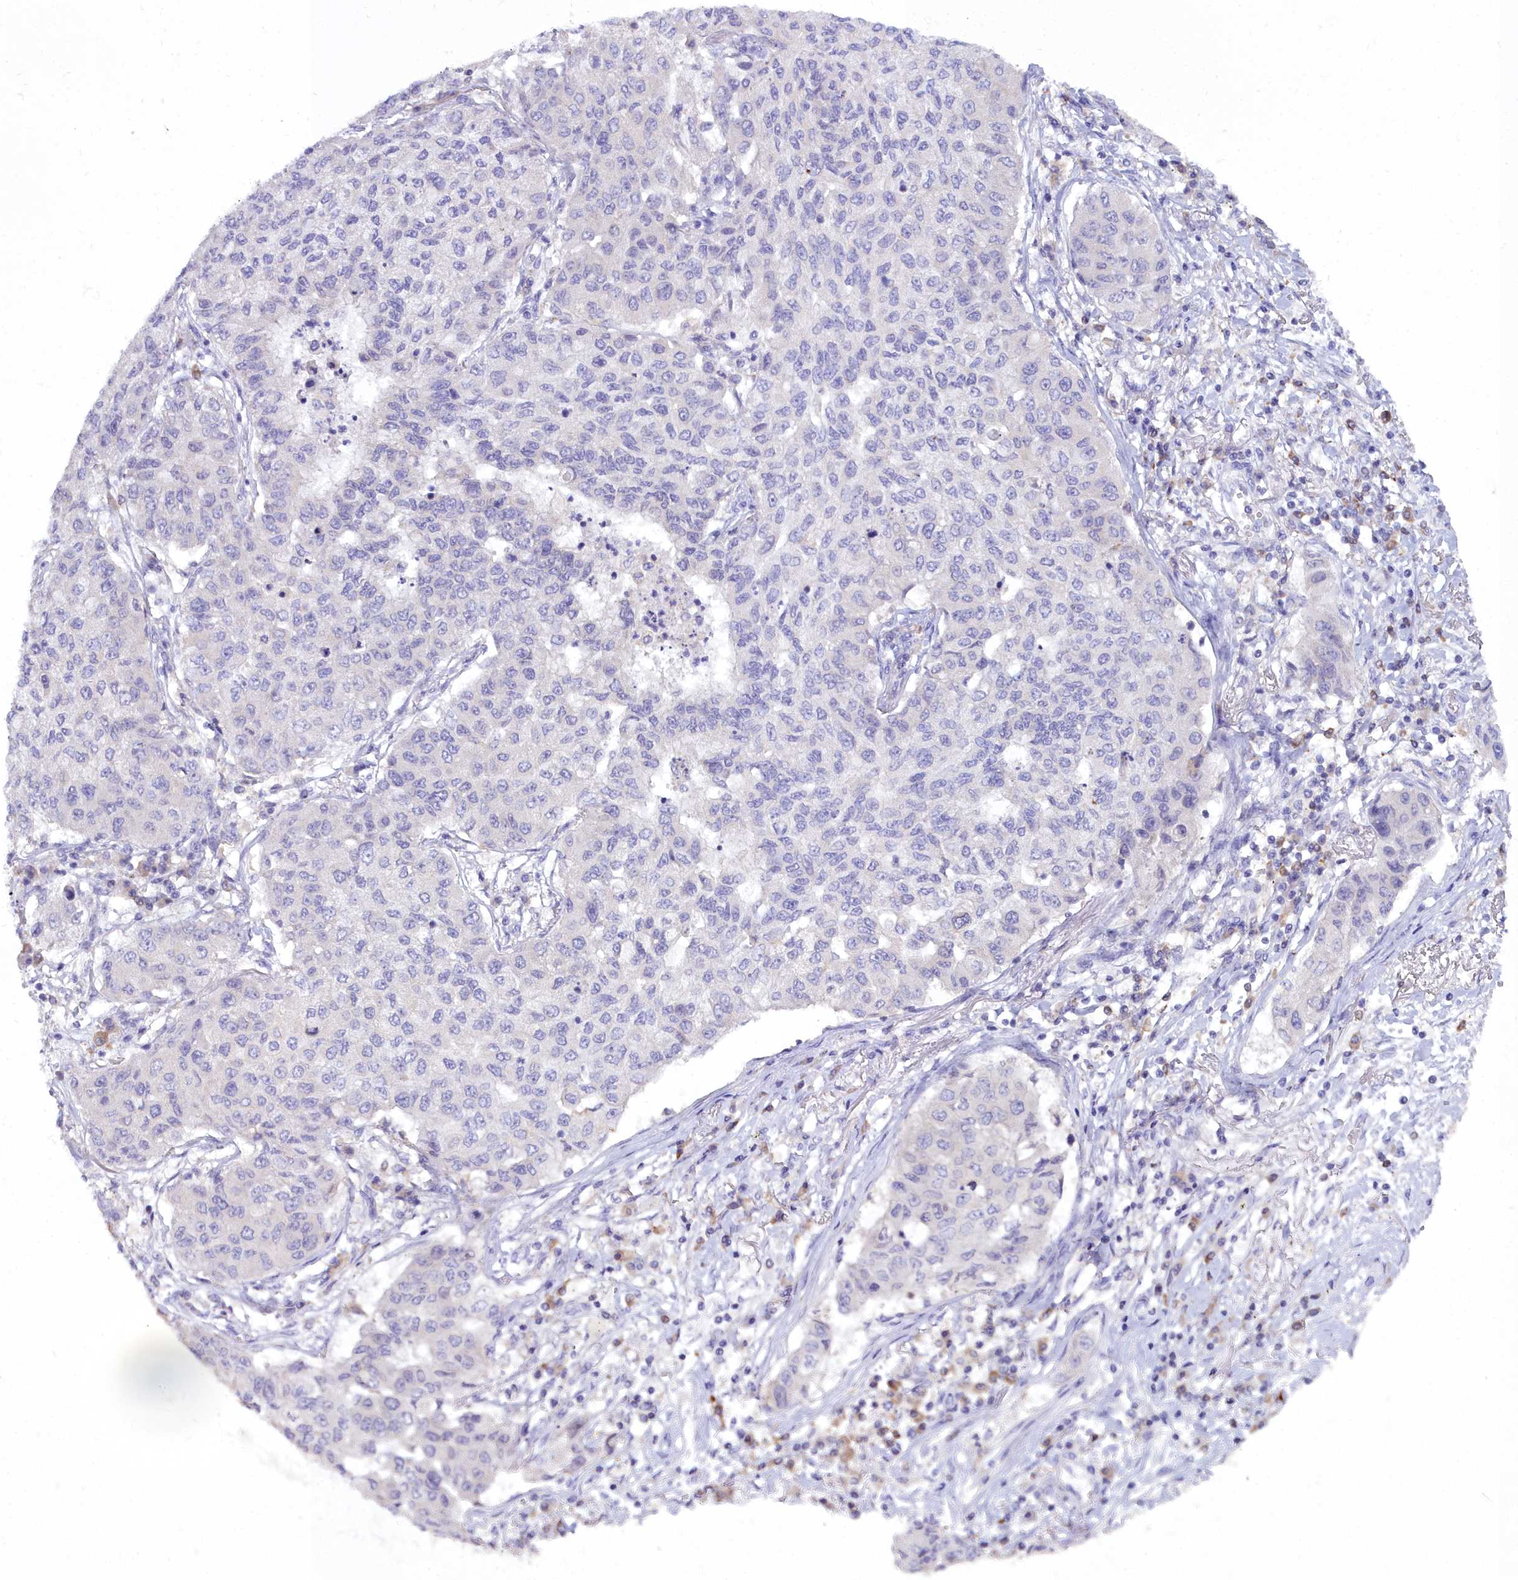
{"staining": {"intensity": "negative", "quantity": "none", "location": "none"}, "tissue": "lung cancer", "cell_type": "Tumor cells", "image_type": "cancer", "snomed": [{"axis": "morphology", "description": "Squamous cell carcinoma, NOS"}, {"axis": "topography", "description": "Lung"}], "caption": "Tumor cells are negative for brown protein staining in lung cancer.", "gene": "BLNK", "patient": {"sex": "male", "age": 74}}